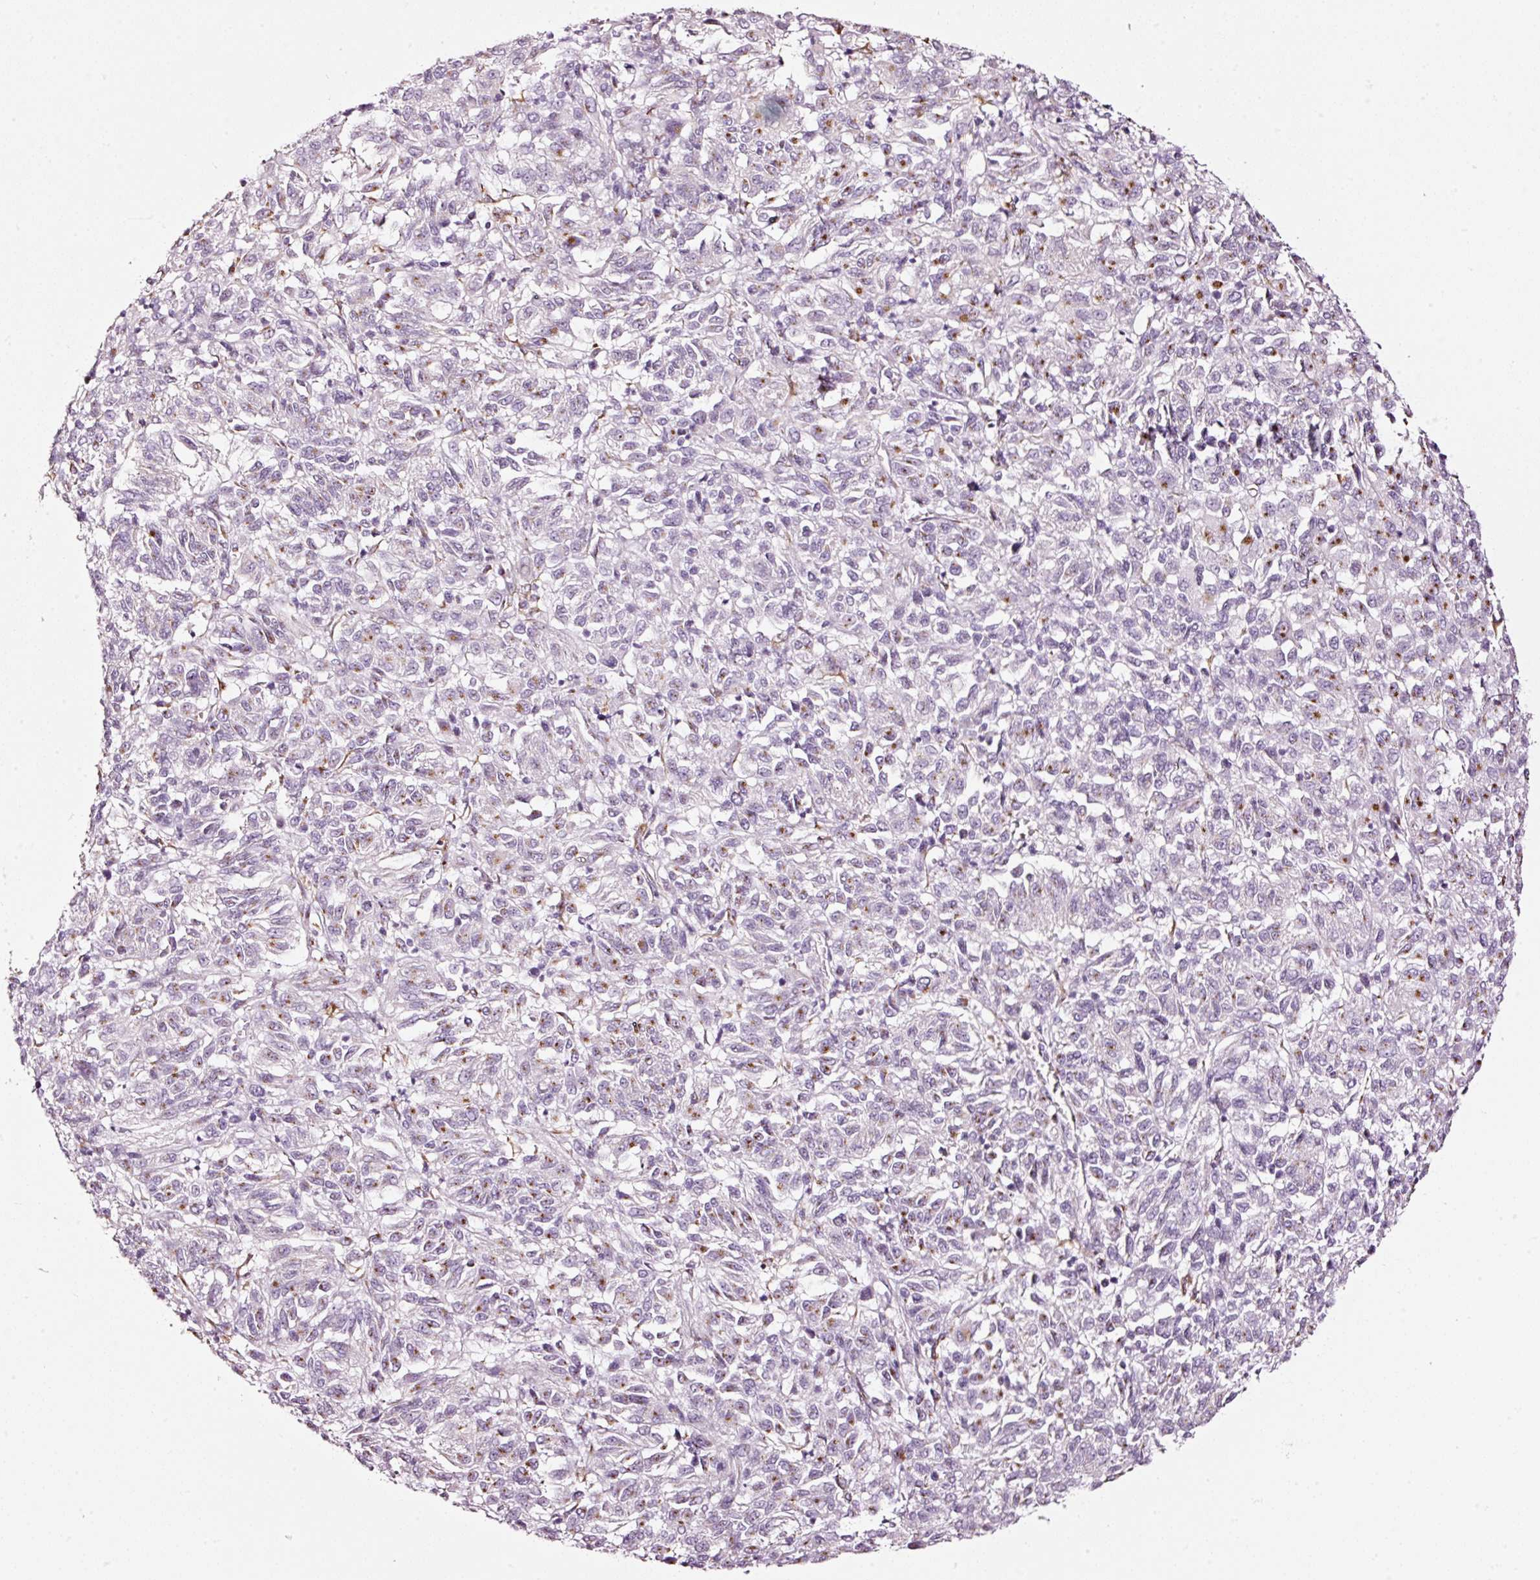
{"staining": {"intensity": "moderate", "quantity": "<25%", "location": "cytoplasmic/membranous"}, "tissue": "melanoma", "cell_type": "Tumor cells", "image_type": "cancer", "snomed": [{"axis": "morphology", "description": "Malignant melanoma, Metastatic site"}, {"axis": "topography", "description": "Lung"}], "caption": "A histopathology image of human malignant melanoma (metastatic site) stained for a protein demonstrates moderate cytoplasmic/membranous brown staining in tumor cells. The protein is shown in brown color, while the nuclei are stained blue.", "gene": "SDF4", "patient": {"sex": "male", "age": 64}}